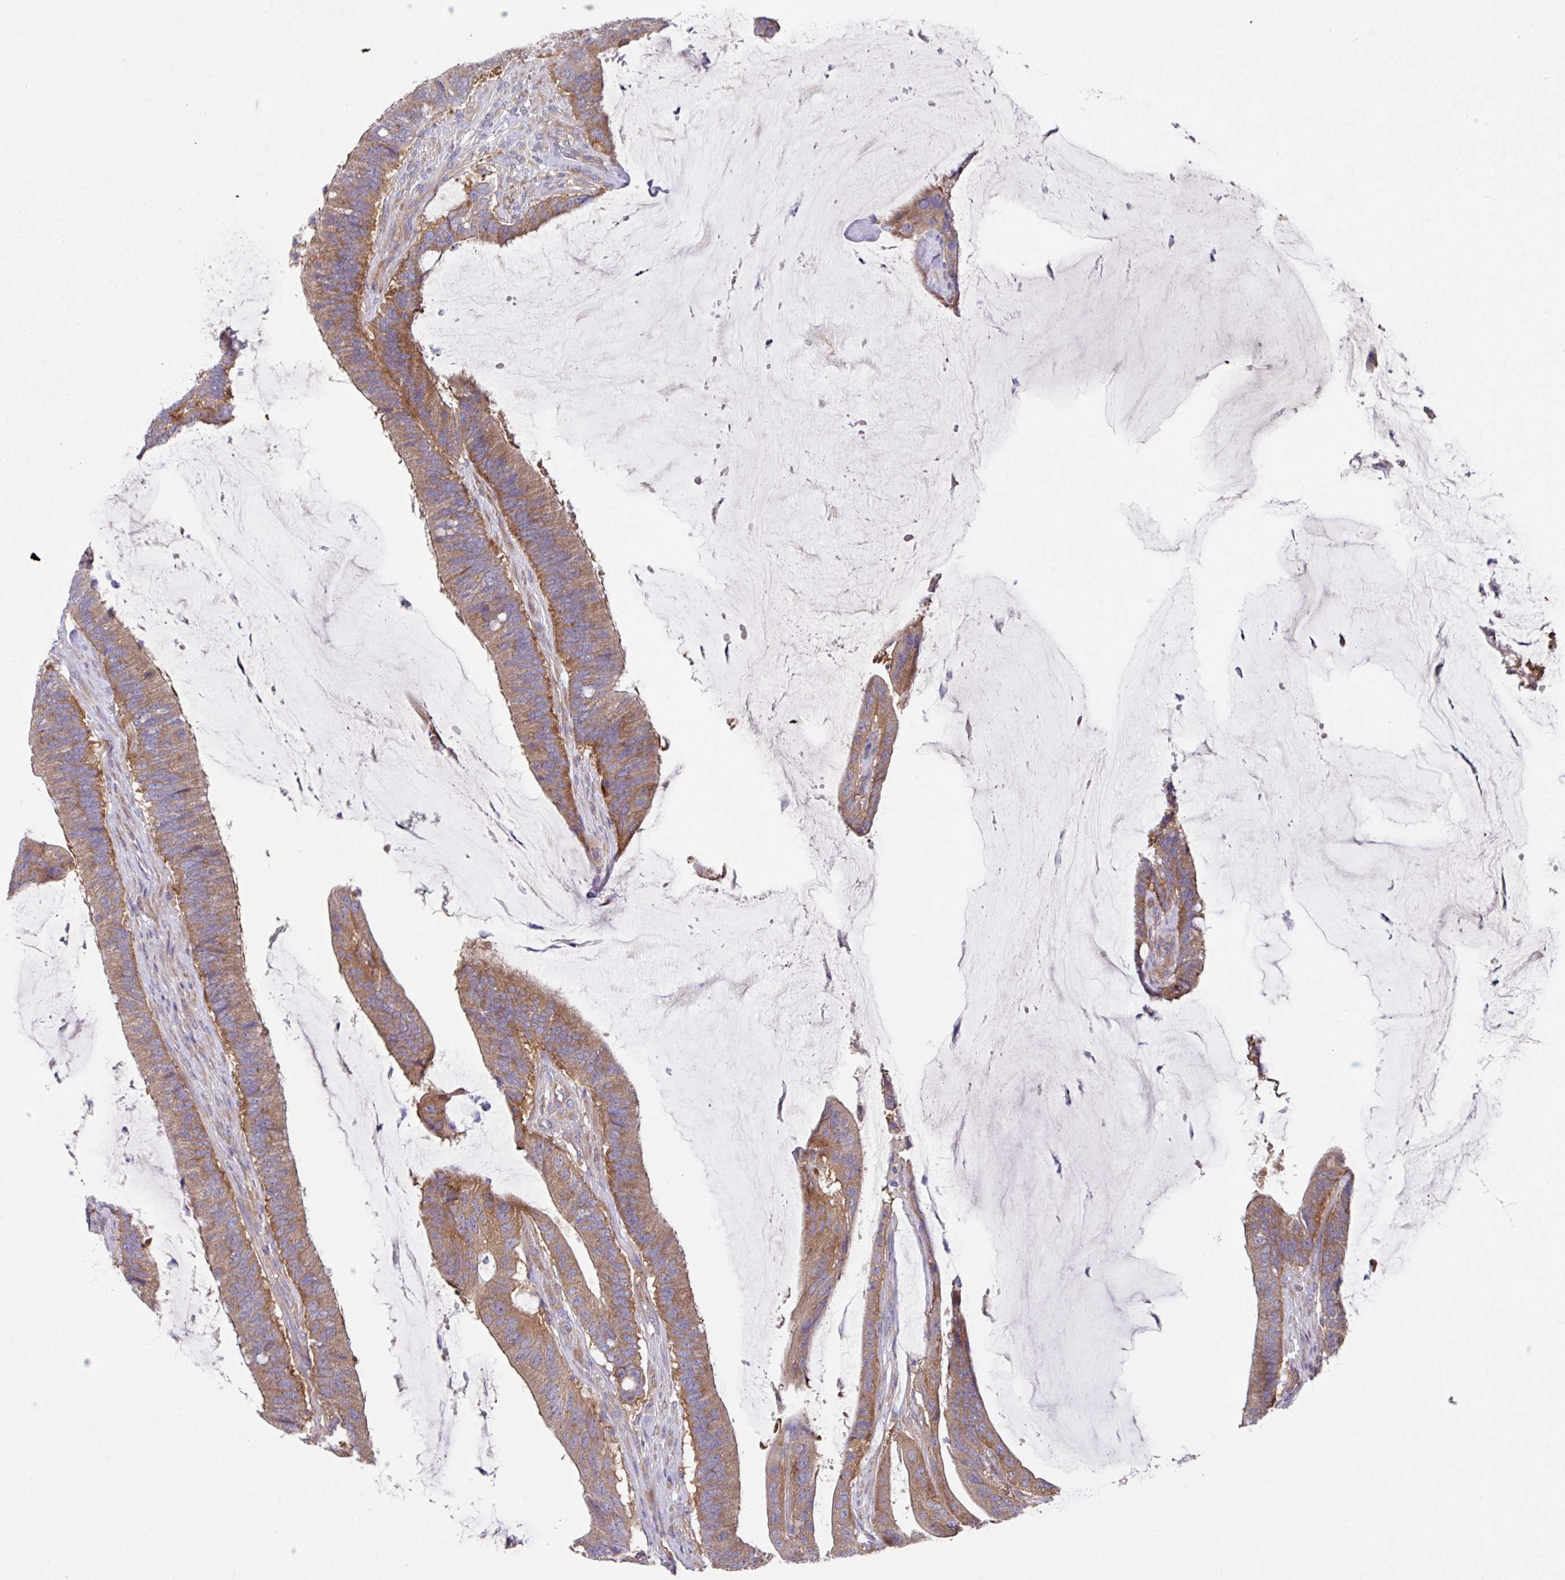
{"staining": {"intensity": "moderate", "quantity": ">75%", "location": "cytoplasmic/membranous"}, "tissue": "colorectal cancer", "cell_type": "Tumor cells", "image_type": "cancer", "snomed": [{"axis": "morphology", "description": "Adenocarcinoma, NOS"}, {"axis": "topography", "description": "Colon"}], "caption": "Colorectal adenocarcinoma tissue shows moderate cytoplasmic/membranous staining in about >75% of tumor cells, visualized by immunohistochemistry. The staining was performed using DAB (3,3'-diaminobenzidine), with brown indicating positive protein expression. Nuclei are stained blue with hematoxylin.", "gene": "EIF4B", "patient": {"sex": "female", "age": 43}}